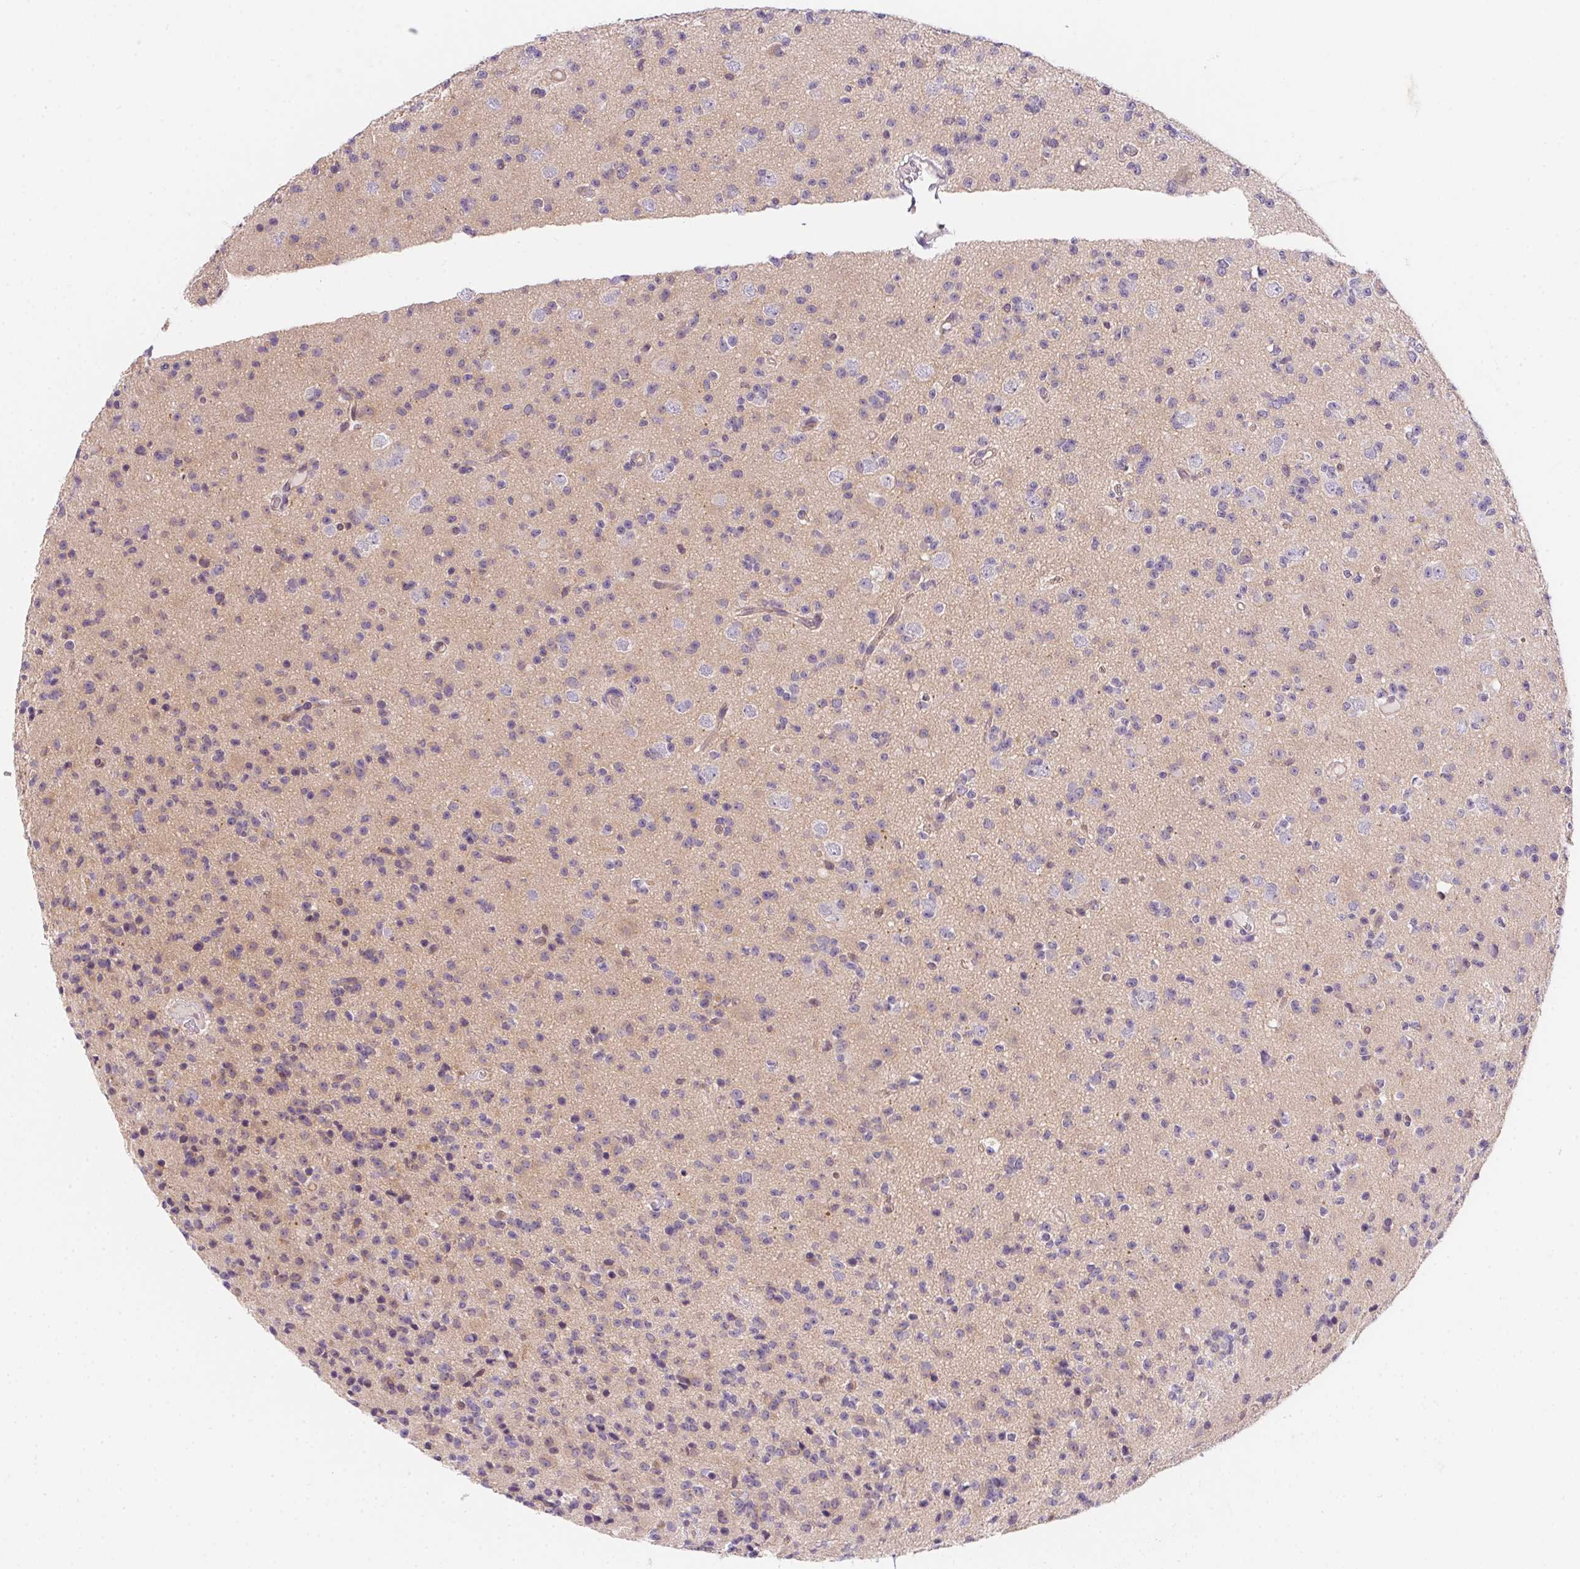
{"staining": {"intensity": "negative", "quantity": "none", "location": "none"}, "tissue": "glioma", "cell_type": "Tumor cells", "image_type": "cancer", "snomed": [{"axis": "morphology", "description": "Glioma, malignant, High grade"}, {"axis": "topography", "description": "Brain"}], "caption": "The photomicrograph demonstrates no significant expression in tumor cells of glioma. The staining is performed using DAB (3,3'-diaminobenzidine) brown chromogen with nuclei counter-stained in using hematoxylin.", "gene": "PRKAA1", "patient": {"sex": "male", "age": 36}}